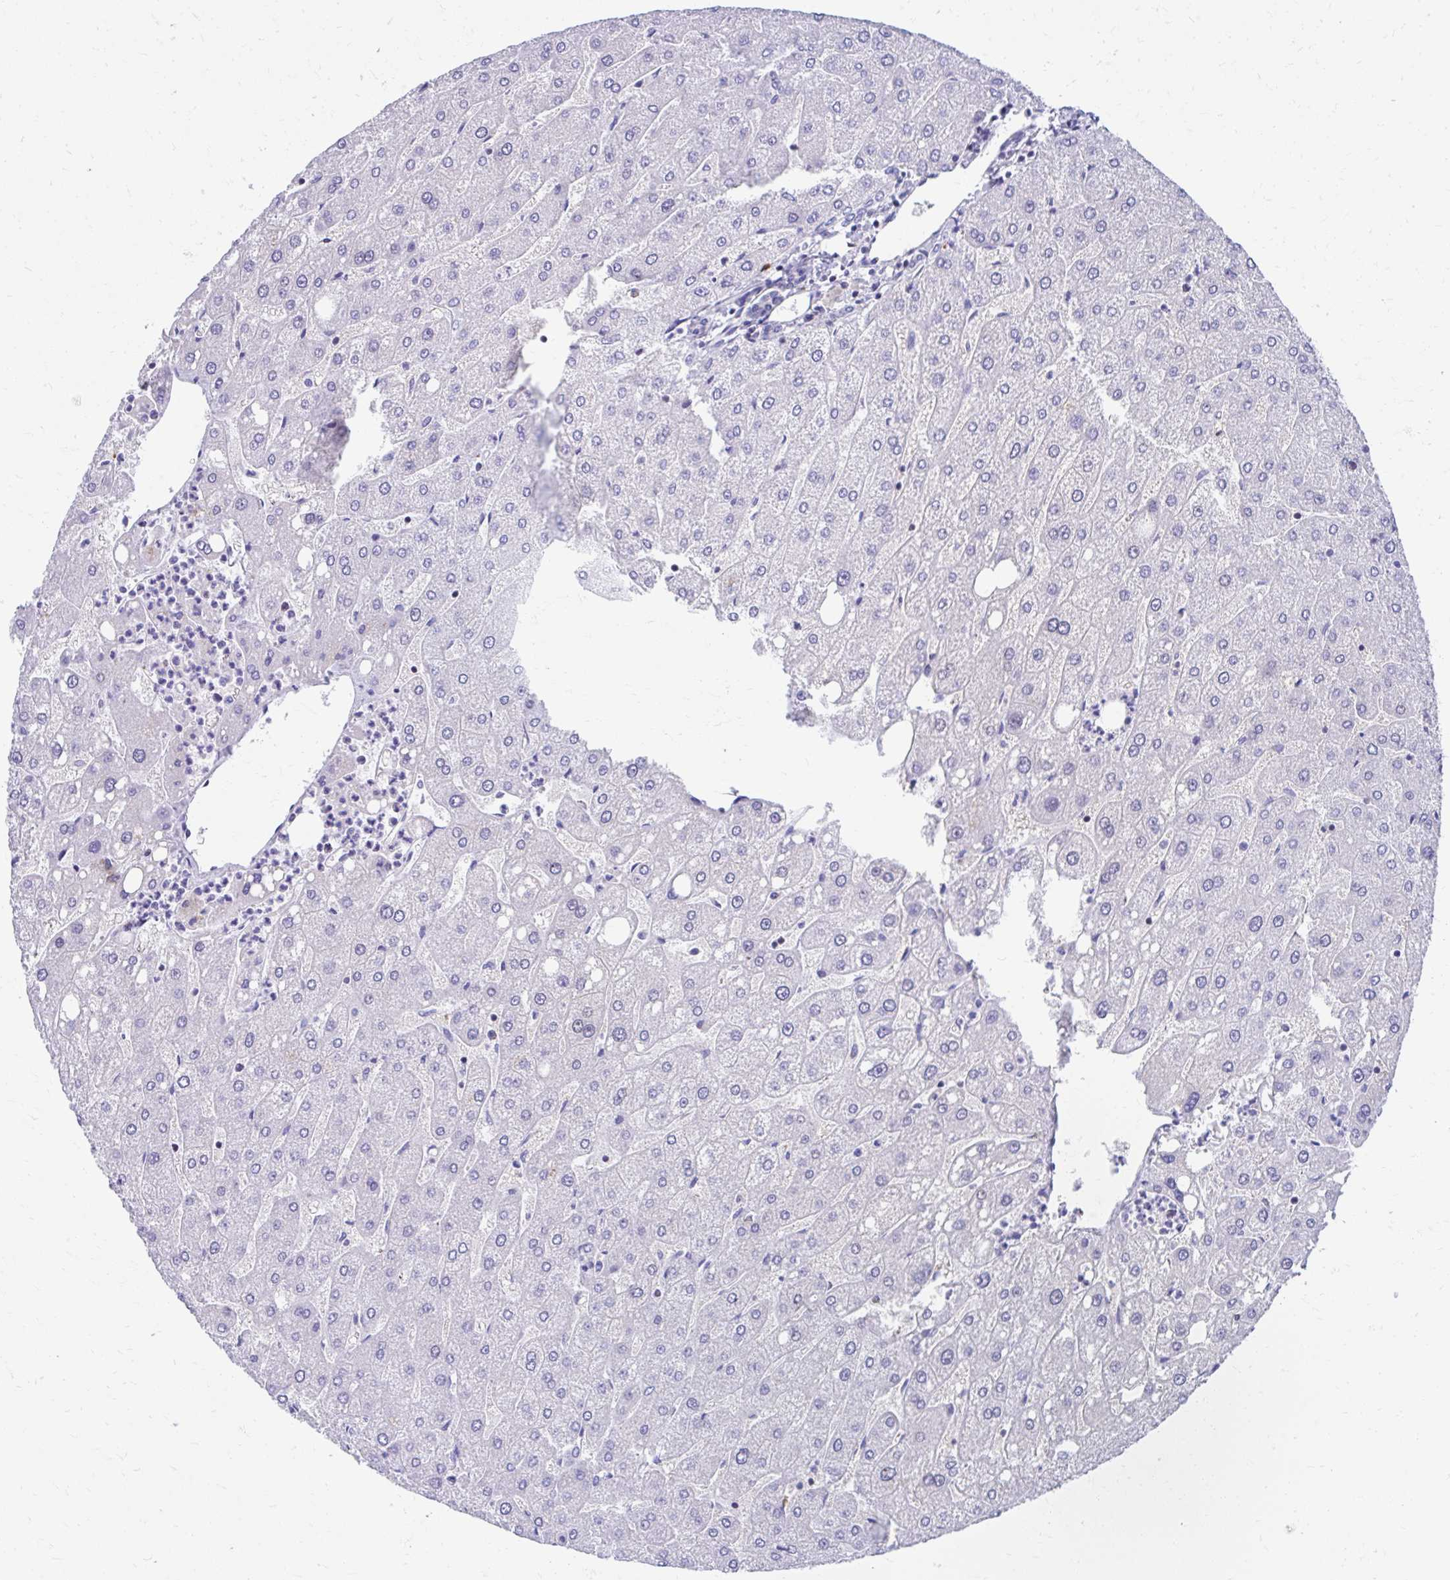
{"staining": {"intensity": "negative", "quantity": "none", "location": "none"}, "tissue": "liver", "cell_type": "Cholangiocytes", "image_type": "normal", "snomed": [{"axis": "morphology", "description": "Normal tissue, NOS"}, {"axis": "topography", "description": "Liver"}], "caption": "This is an immunohistochemistry photomicrograph of benign liver. There is no expression in cholangiocytes.", "gene": "RUNX3", "patient": {"sex": "male", "age": 67}}